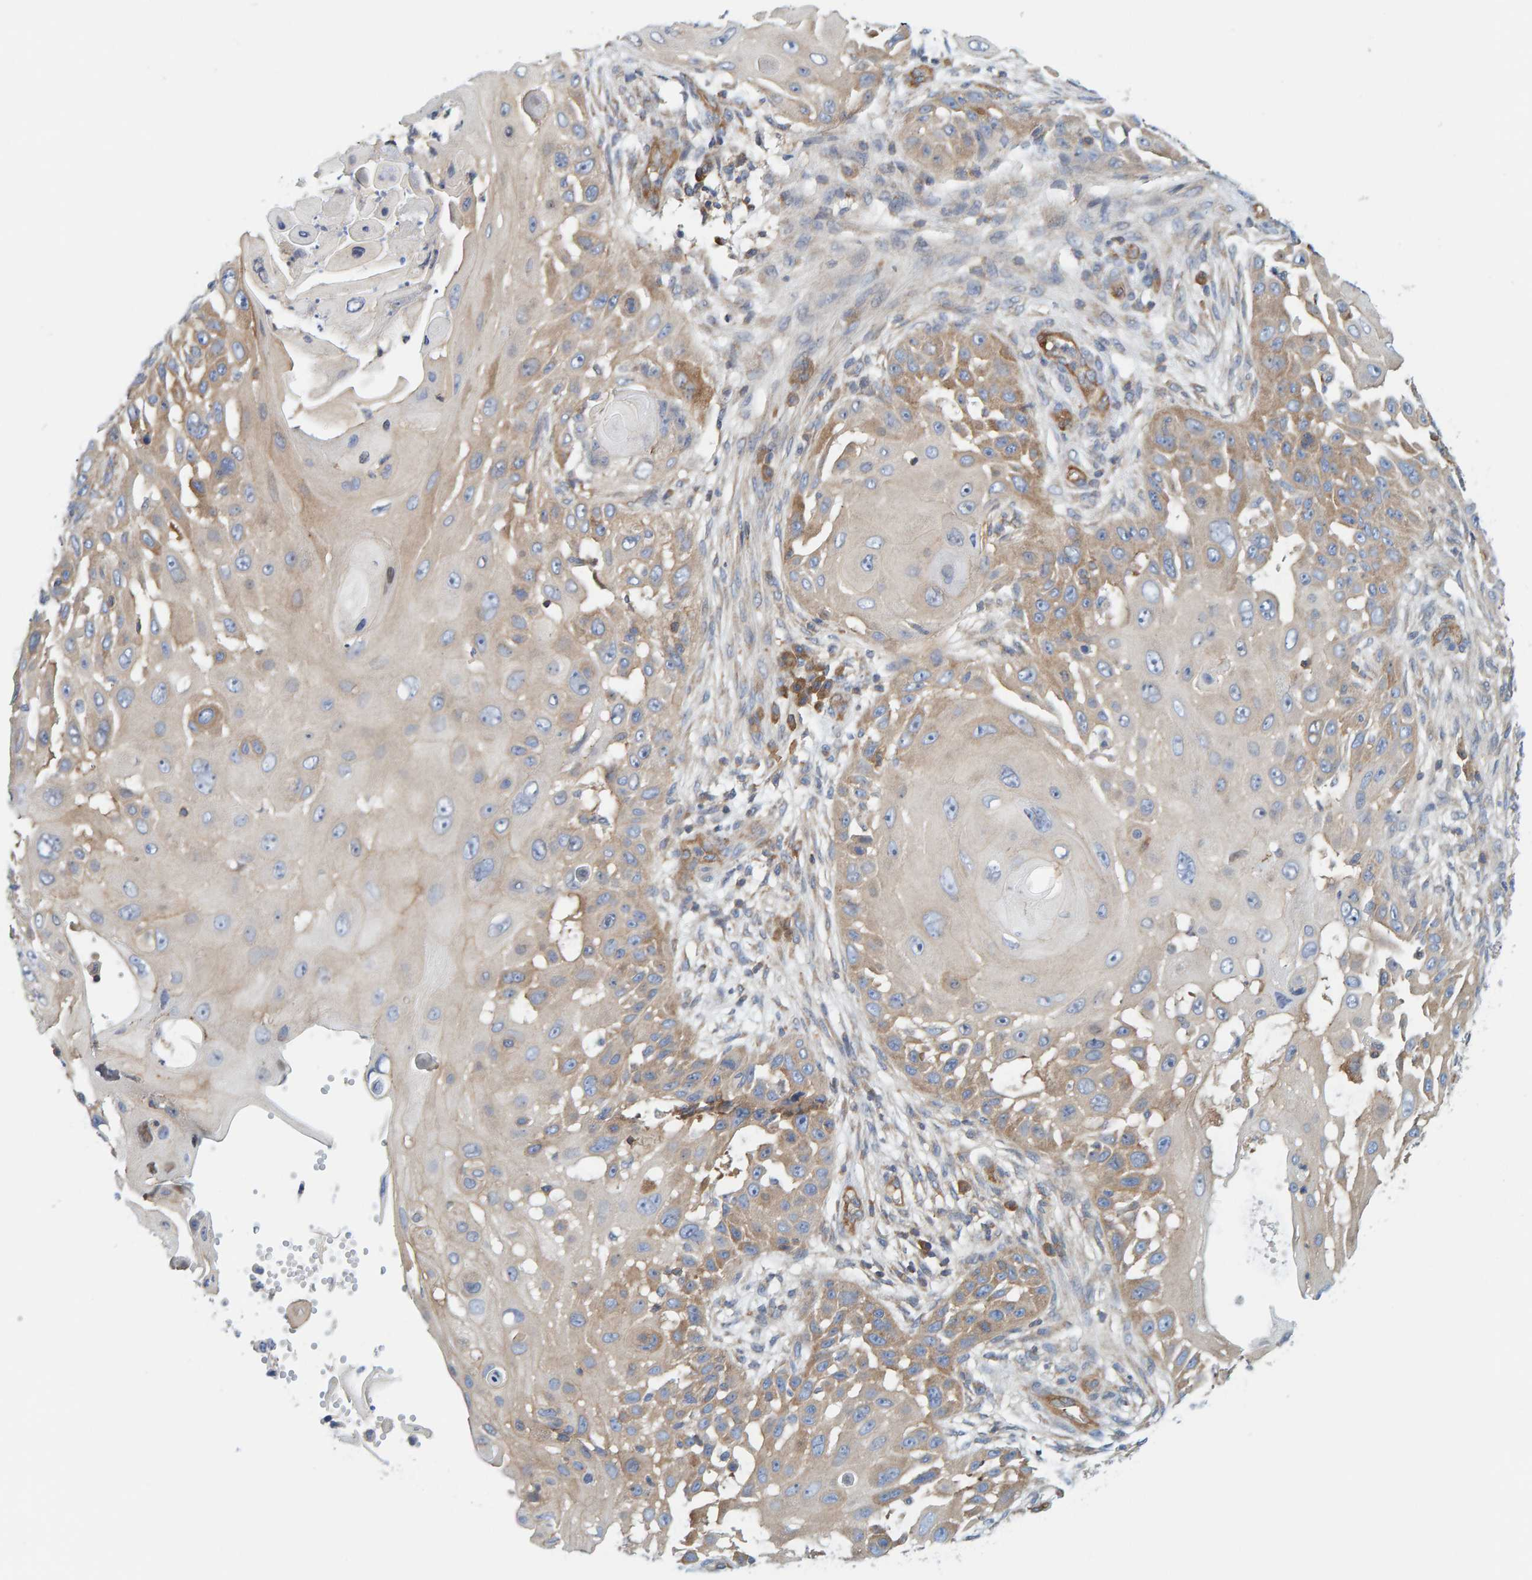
{"staining": {"intensity": "weak", "quantity": ">75%", "location": "cytoplasmic/membranous"}, "tissue": "skin cancer", "cell_type": "Tumor cells", "image_type": "cancer", "snomed": [{"axis": "morphology", "description": "Squamous cell carcinoma, NOS"}, {"axis": "topography", "description": "Skin"}], "caption": "This micrograph displays skin squamous cell carcinoma stained with immunohistochemistry to label a protein in brown. The cytoplasmic/membranous of tumor cells show weak positivity for the protein. Nuclei are counter-stained blue.", "gene": "PRKD2", "patient": {"sex": "female", "age": 44}}